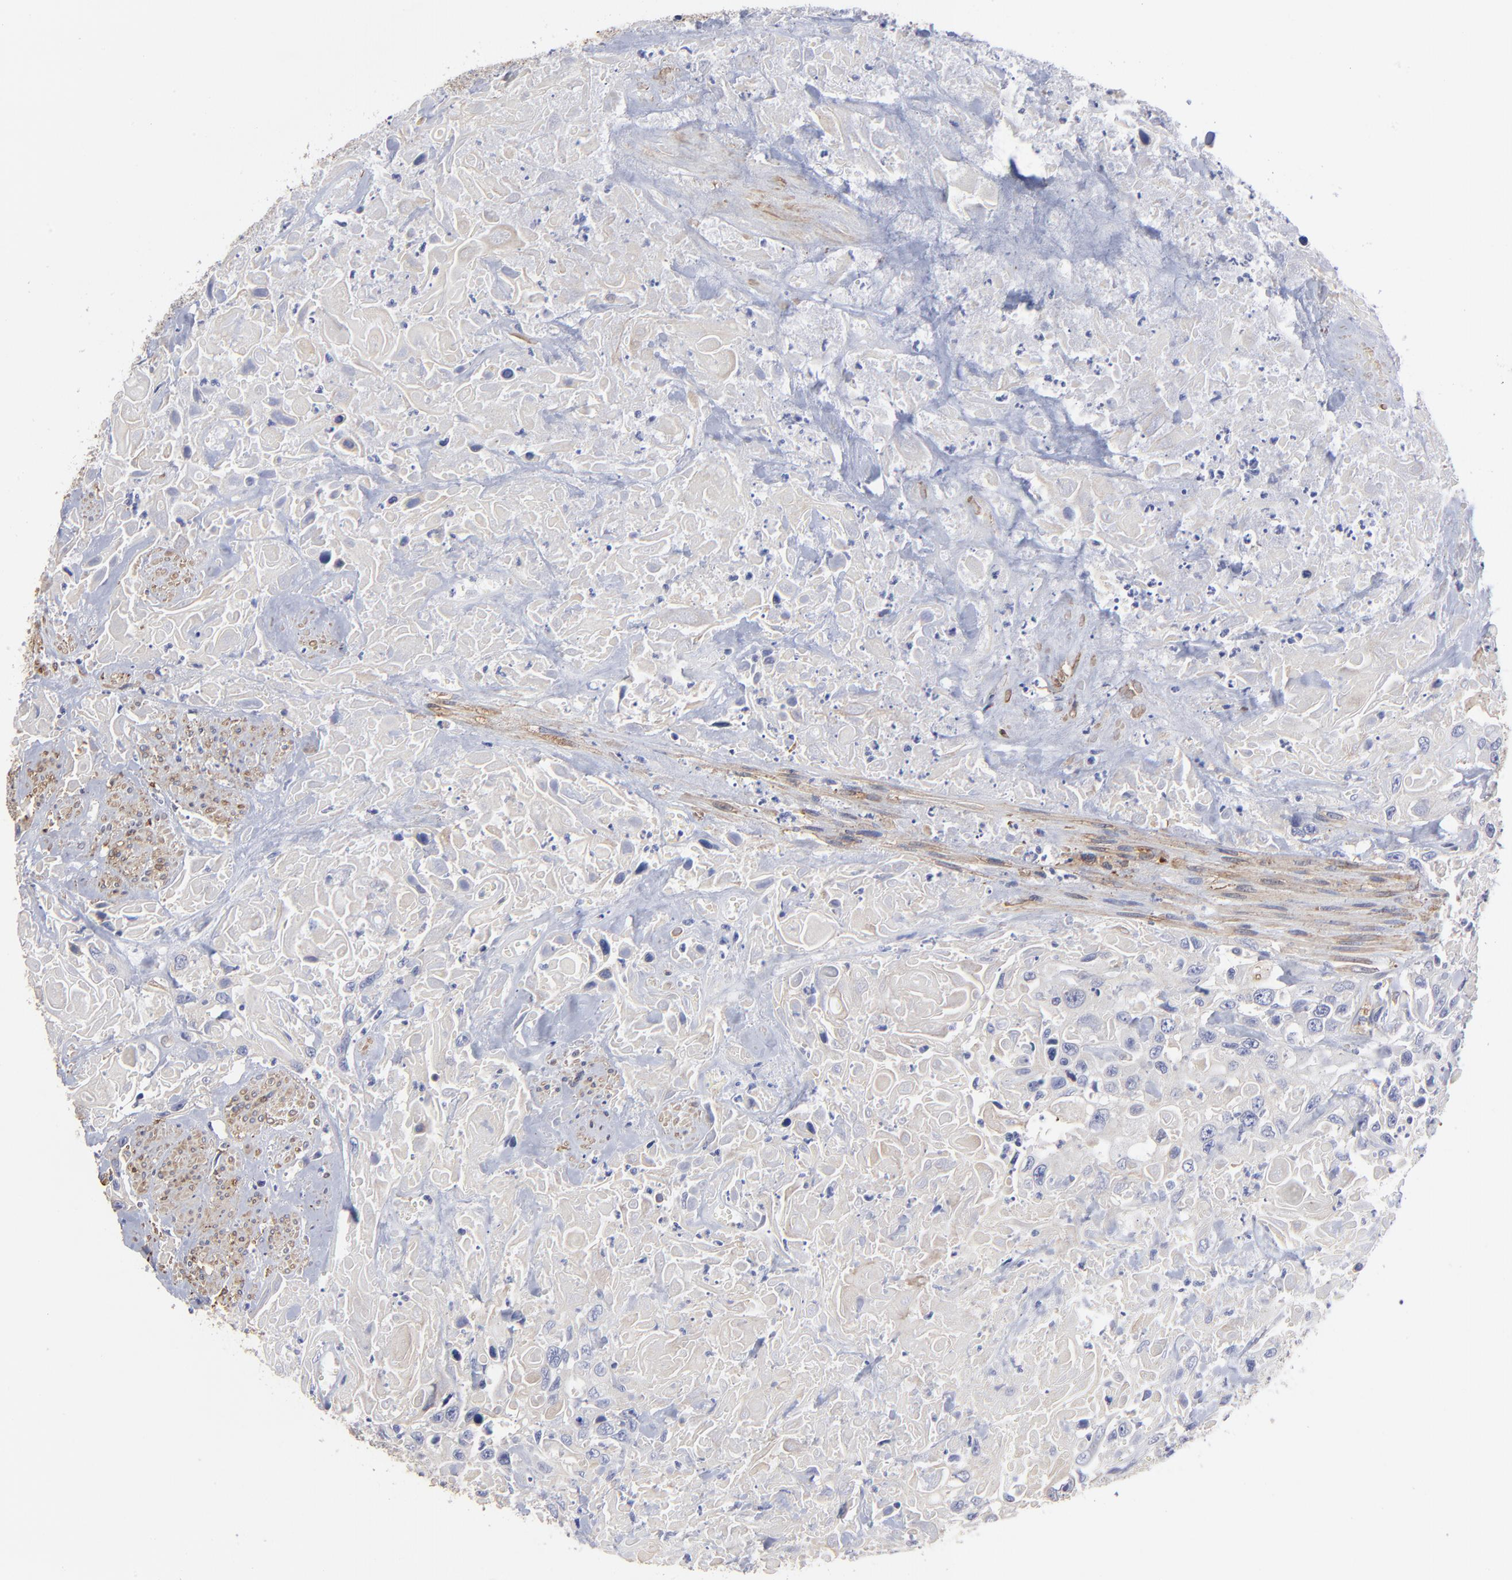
{"staining": {"intensity": "weak", "quantity": ">75%", "location": "cytoplasmic/membranous"}, "tissue": "urothelial cancer", "cell_type": "Tumor cells", "image_type": "cancer", "snomed": [{"axis": "morphology", "description": "Urothelial carcinoma, High grade"}, {"axis": "topography", "description": "Urinary bladder"}], "caption": "Weak cytoplasmic/membranous positivity is identified in approximately >75% of tumor cells in urothelial cancer.", "gene": "CILP", "patient": {"sex": "female", "age": 84}}